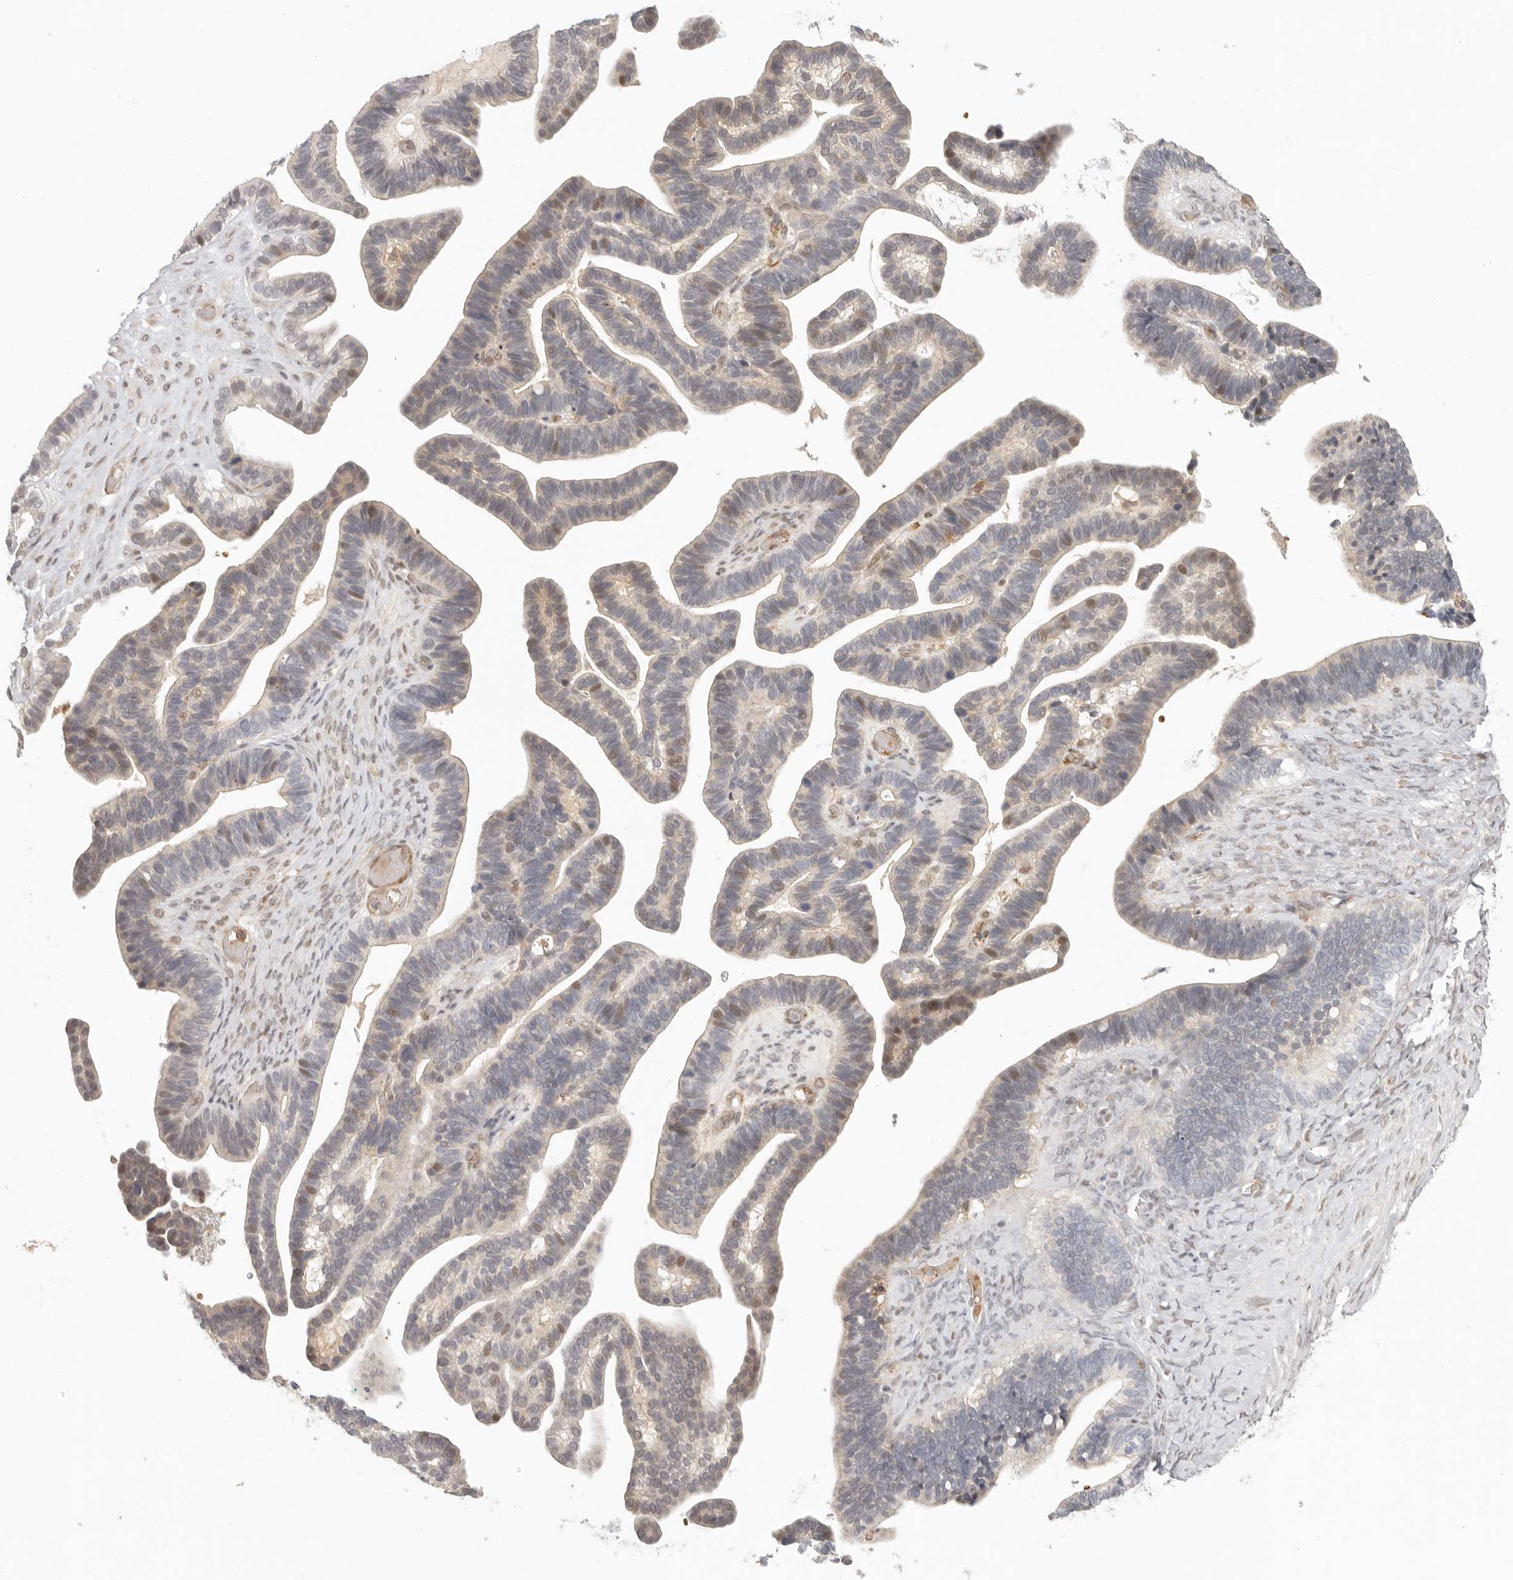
{"staining": {"intensity": "moderate", "quantity": "<25%", "location": "nuclear"}, "tissue": "ovarian cancer", "cell_type": "Tumor cells", "image_type": "cancer", "snomed": [{"axis": "morphology", "description": "Cystadenocarcinoma, serous, NOS"}, {"axis": "topography", "description": "Ovary"}], "caption": "Ovarian cancer stained for a protein shows moderate nuclear positivity in tumor cells. The staining was performed using DAB, with brown indicating positive protein expression. Nuclei are stained blue with hematoxylin.", "gene": "AHDC1", "patient": {"sex": "female", "age": 56}}